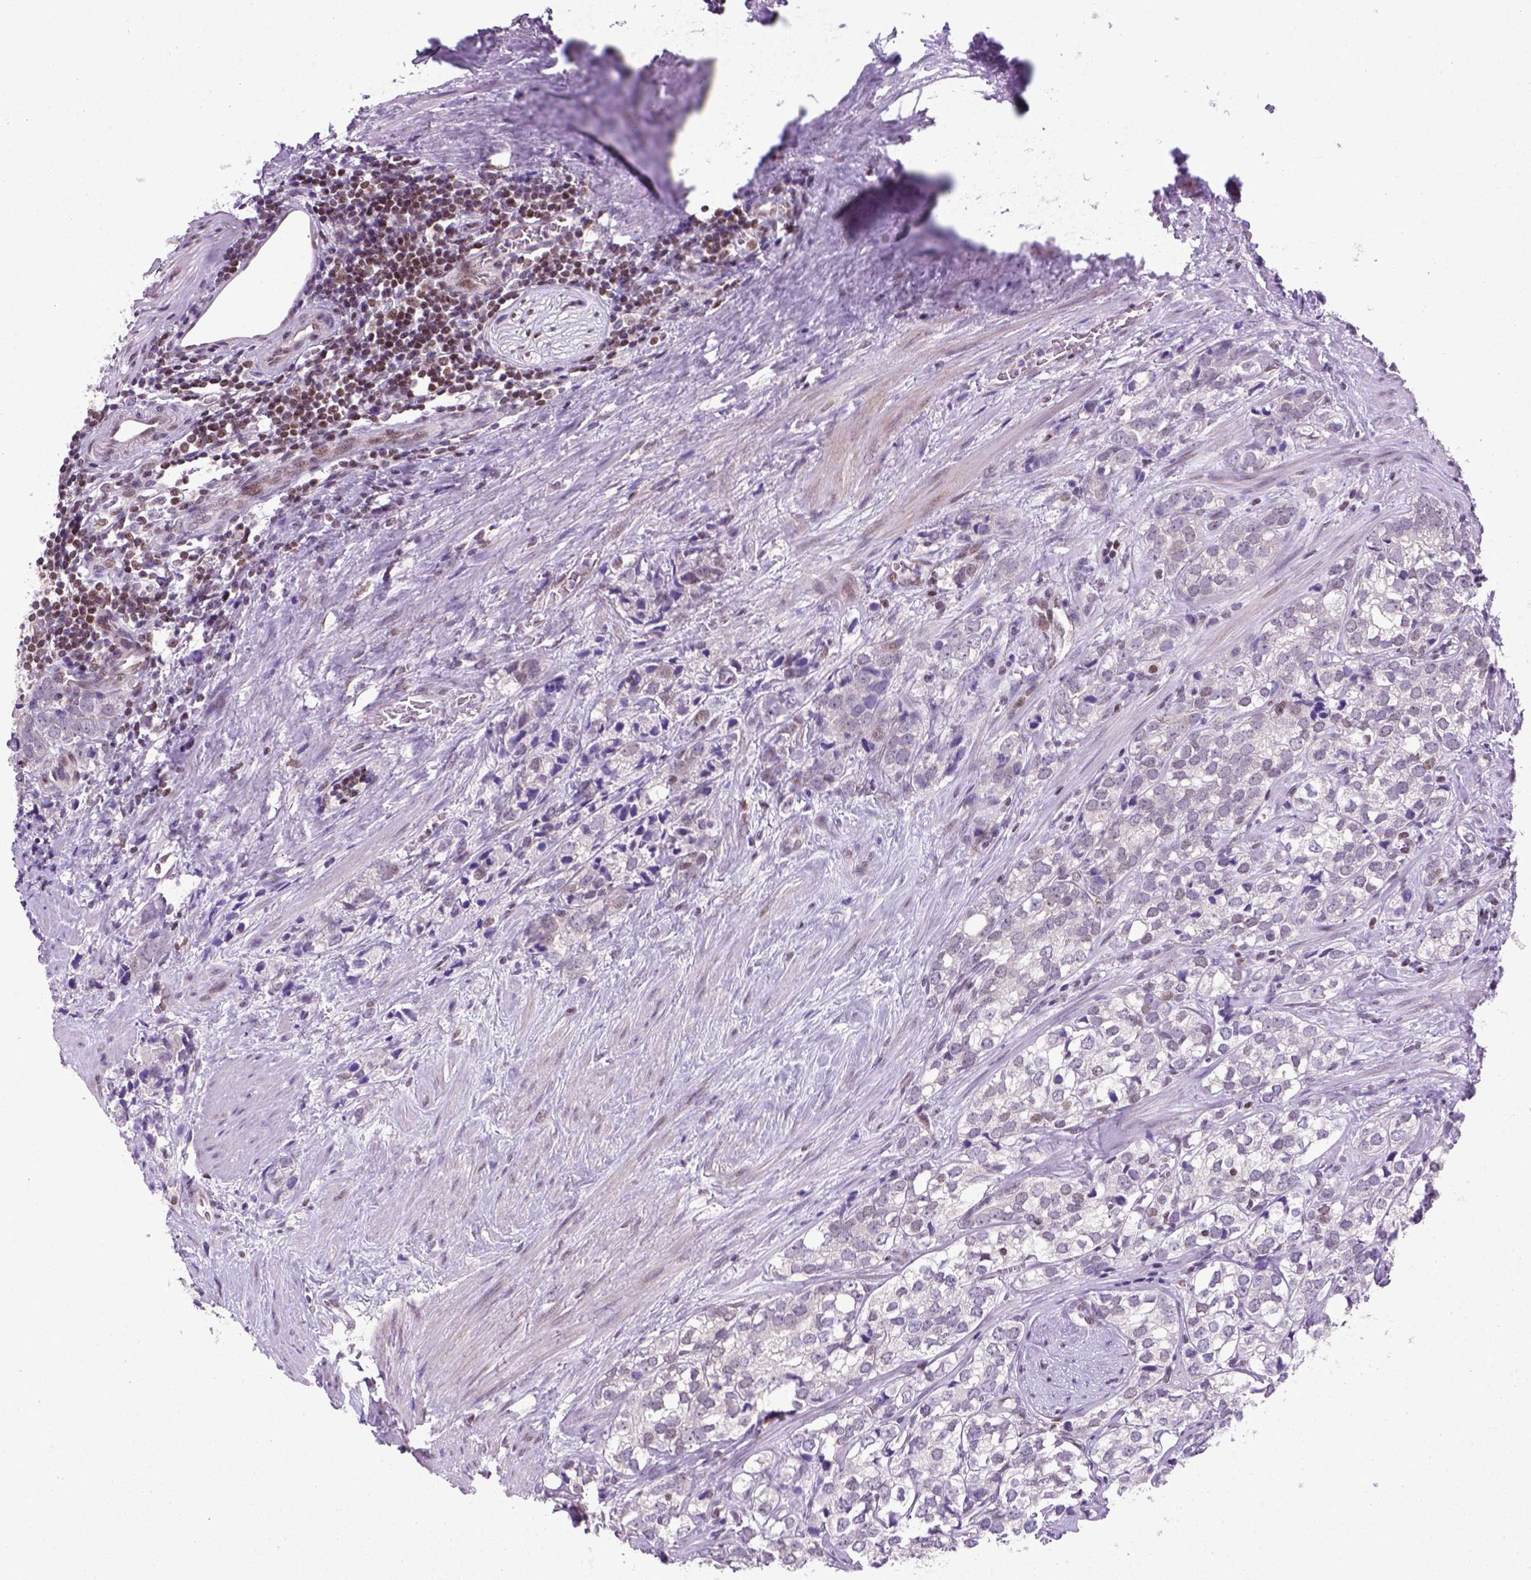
{"staining": {"intensity": "weak", "quantity": "<25%", "location": "nuclear"}, "tissue": "prostate cancer", "cell_type": "Tumor cells", "image_type": "cancer", "snomed": [{"axis": "morphology", "description": "Adenocarcinoma, NOS"}, {"axis": "topography", "description": "Prostate and seminal vesicle, NOS"}], "caption": "A histopathology image of prostate cancer (adenocarcinoma) stained for a protein demonstrates no brown staining in tumor cells.", "gene": "MGMT", "patient": {"sex": "male", "age": 63}}